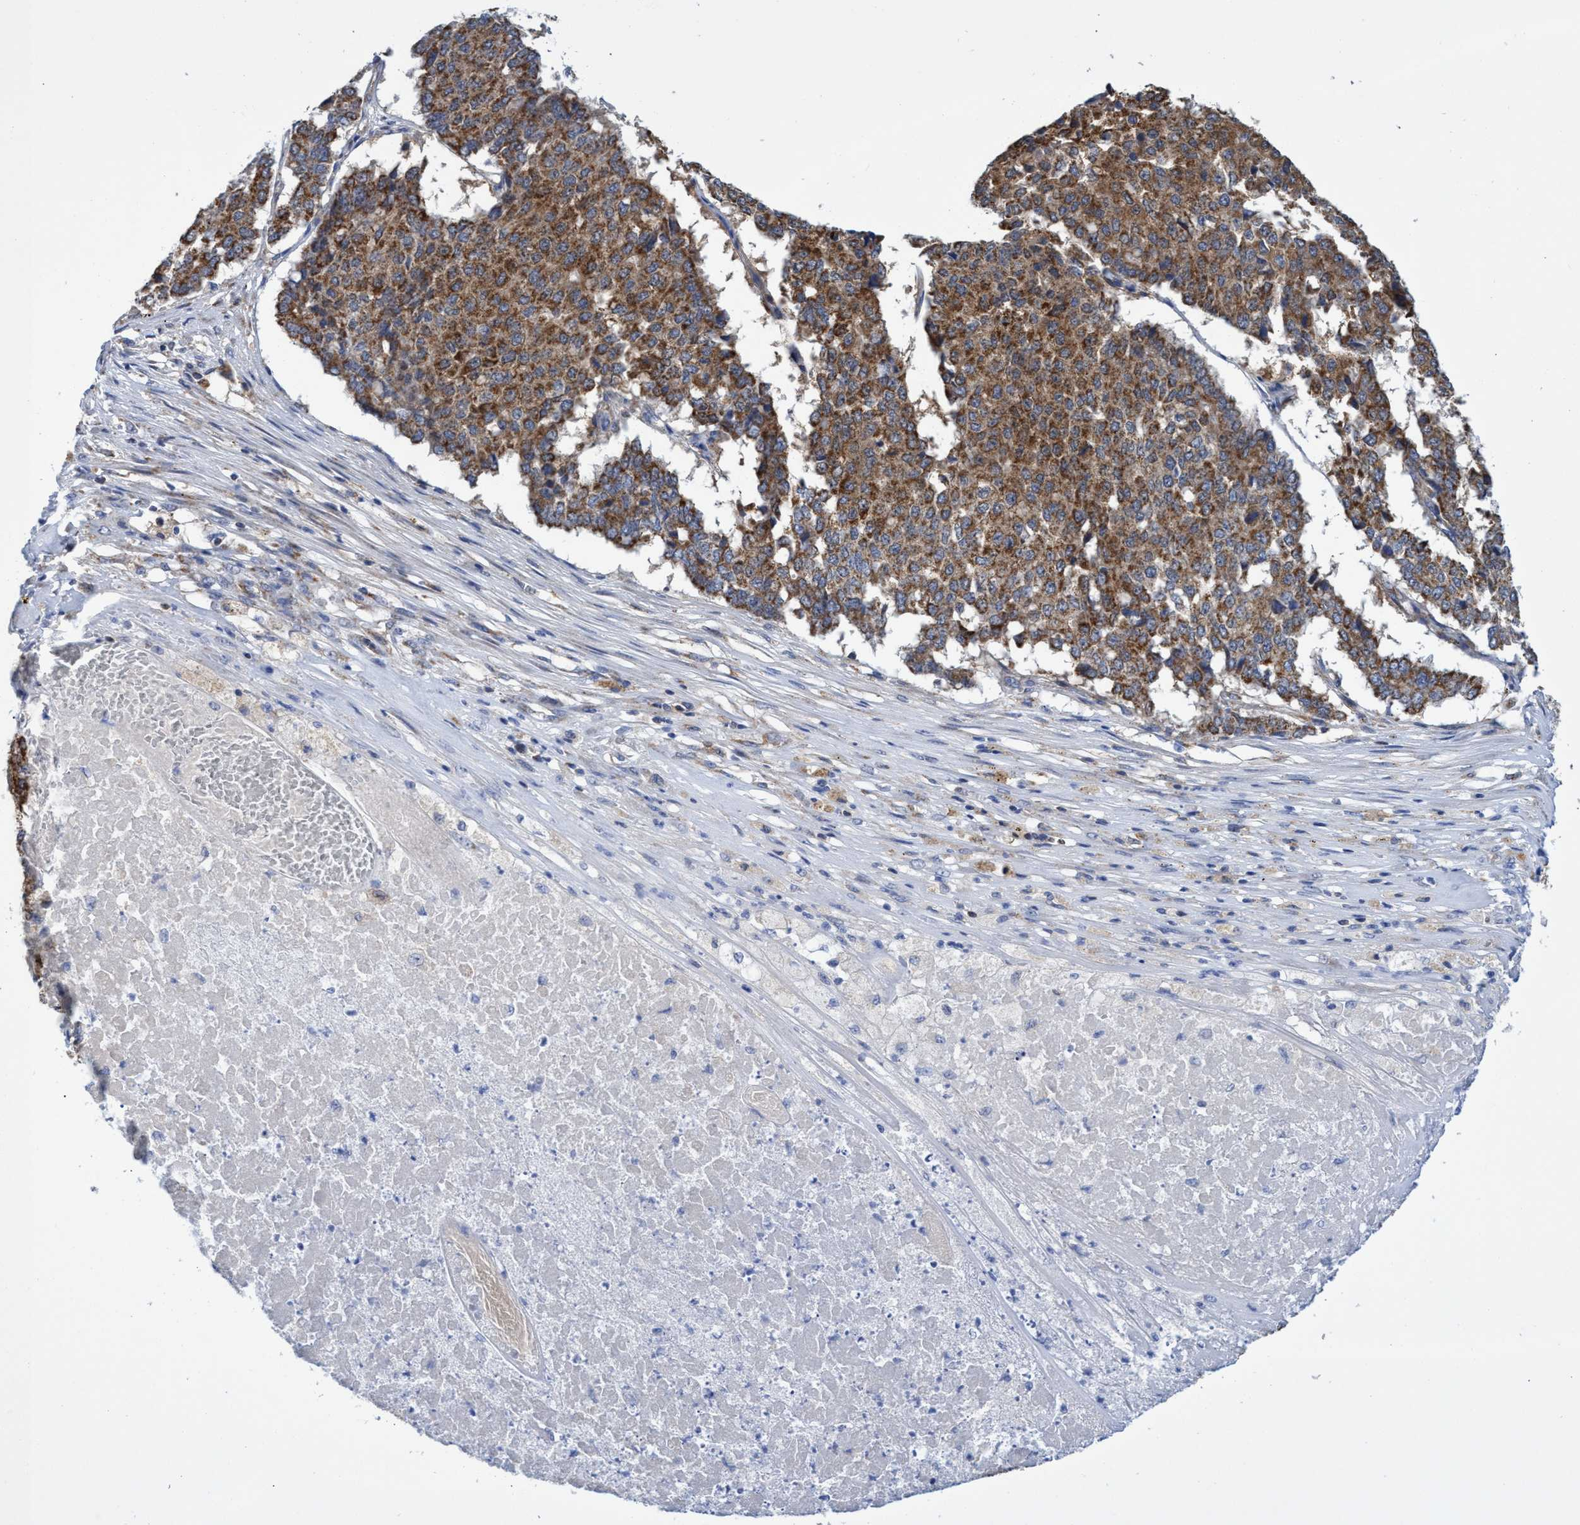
{"staining": {"intensity": "strong", "quantity": ">75%", "location": "cytoplasmic/membranous"}, "tissue": "pancreatic cancer", "cell_type": "Tumor cells", "image_type": "cancer", "snomed": [{"axis": "morphology", "description": "Adenocarcinoma, NOS"}, {"axis": "topography", "description": "Pancreas"}], "caption": "Immunohistochemistry staining of pancreatic cancer (adenocarcinoma), which displays high levels of strong cytoplasmic/membranous staining in about >75% of tumor cells indicating strong cytoplasmic/membranous protein expression. The staining was performed using DAB (brown) for protein detection and nuclei were counterstained in hematoxylin (blue).", "gene": "CRYZ", "patient": {"sex": "male", "age": 50}}